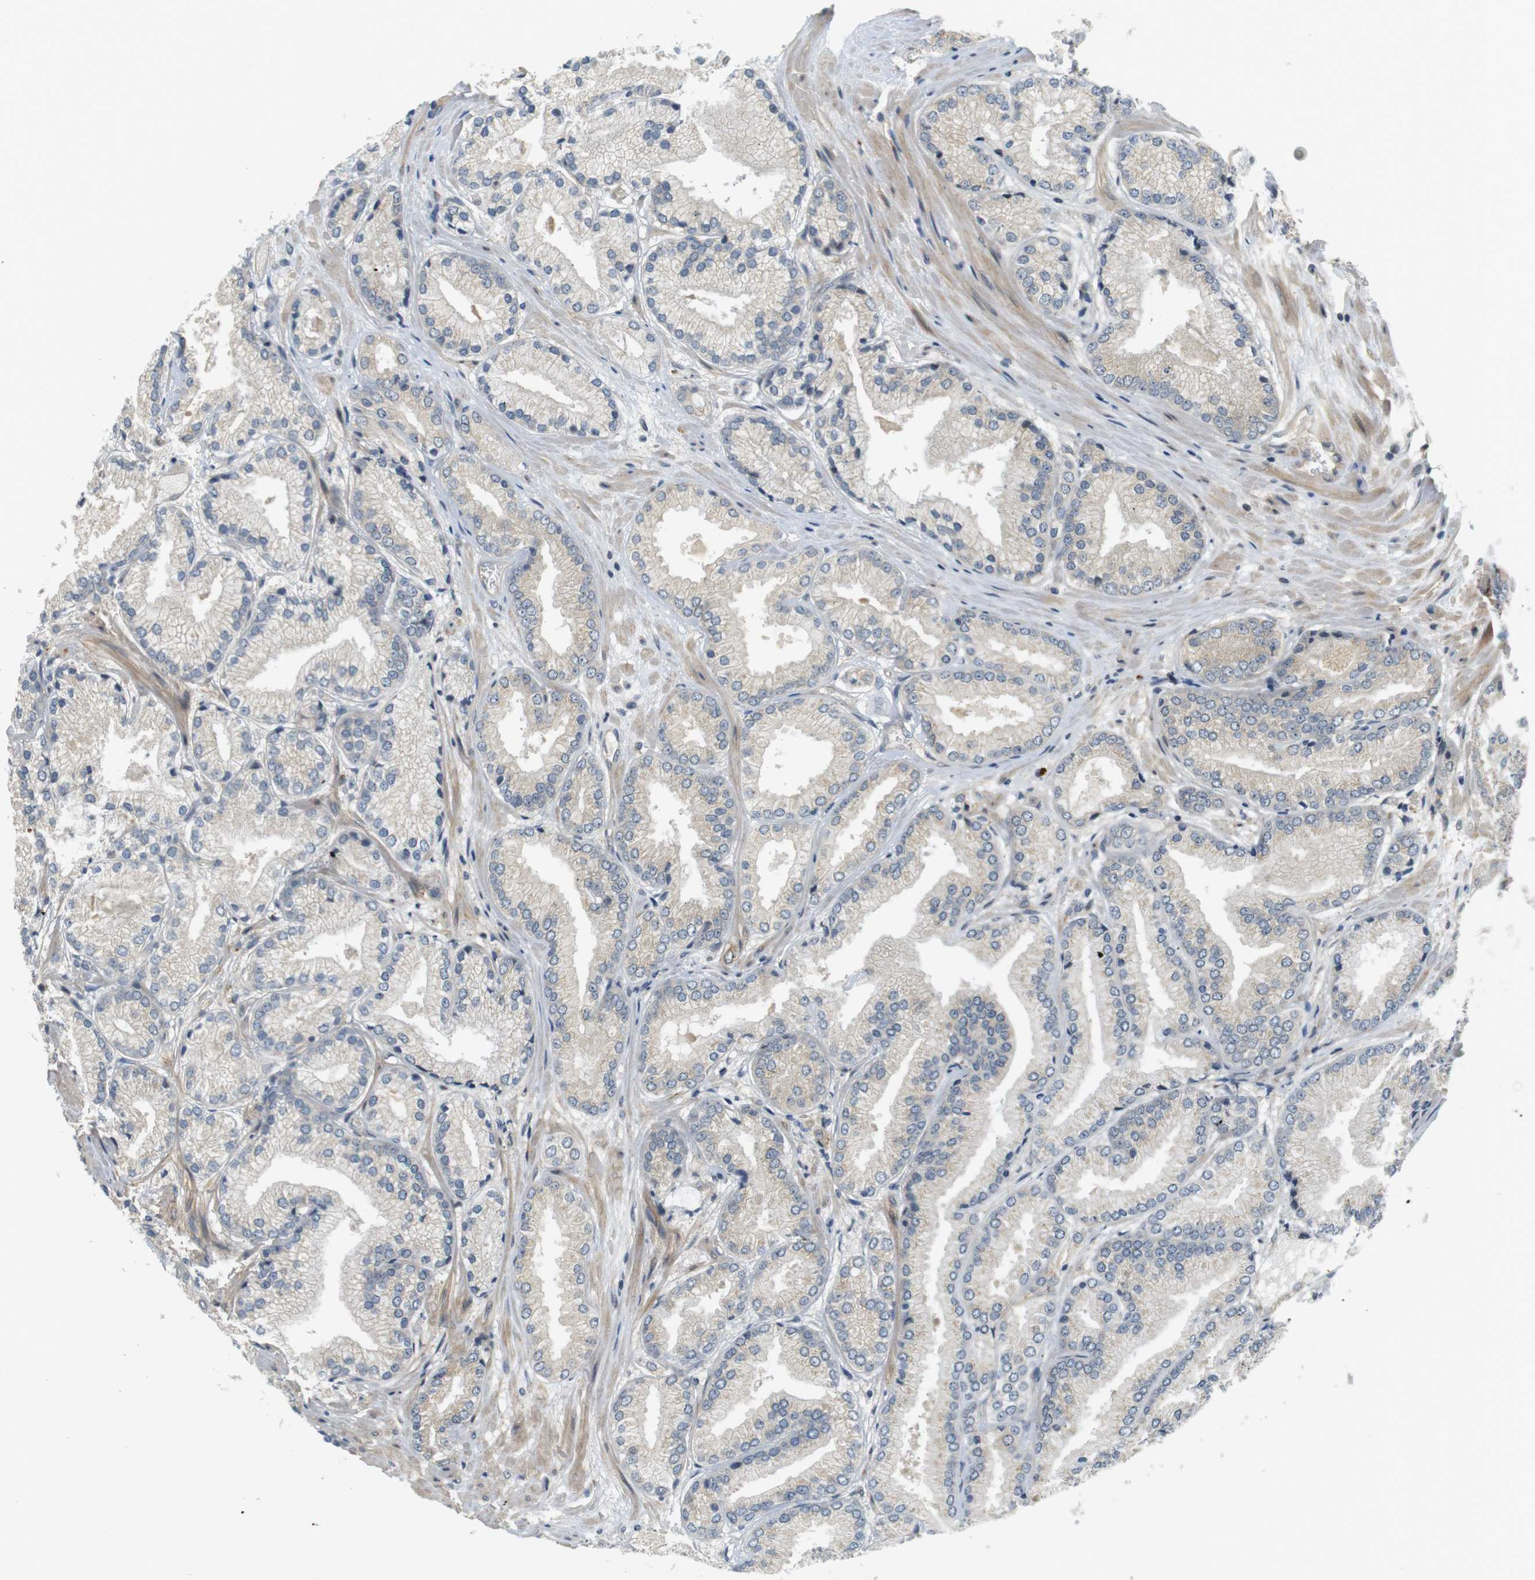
{"staining": {"intensity": "weak", "quantity": "<25%", "location": "cytoplasmic/membranous"}, "tissue": "prostate cancer", "cell_type": "Tumor cells", "image_type": "cancer", "snomed": [{"axis": "morphology", "description": "Adenocarcinoma, High grade"}, {"axis": "topography", "description": "Prostate"}], "caption": "There is no significant staining in tumor cells of adenocarcinoma (high-grade) (prostate). (IHC, brightfield microscopy, high magnification).", "gene": "TSPAN9", "patient": {"sex": "male", "age": 59}}